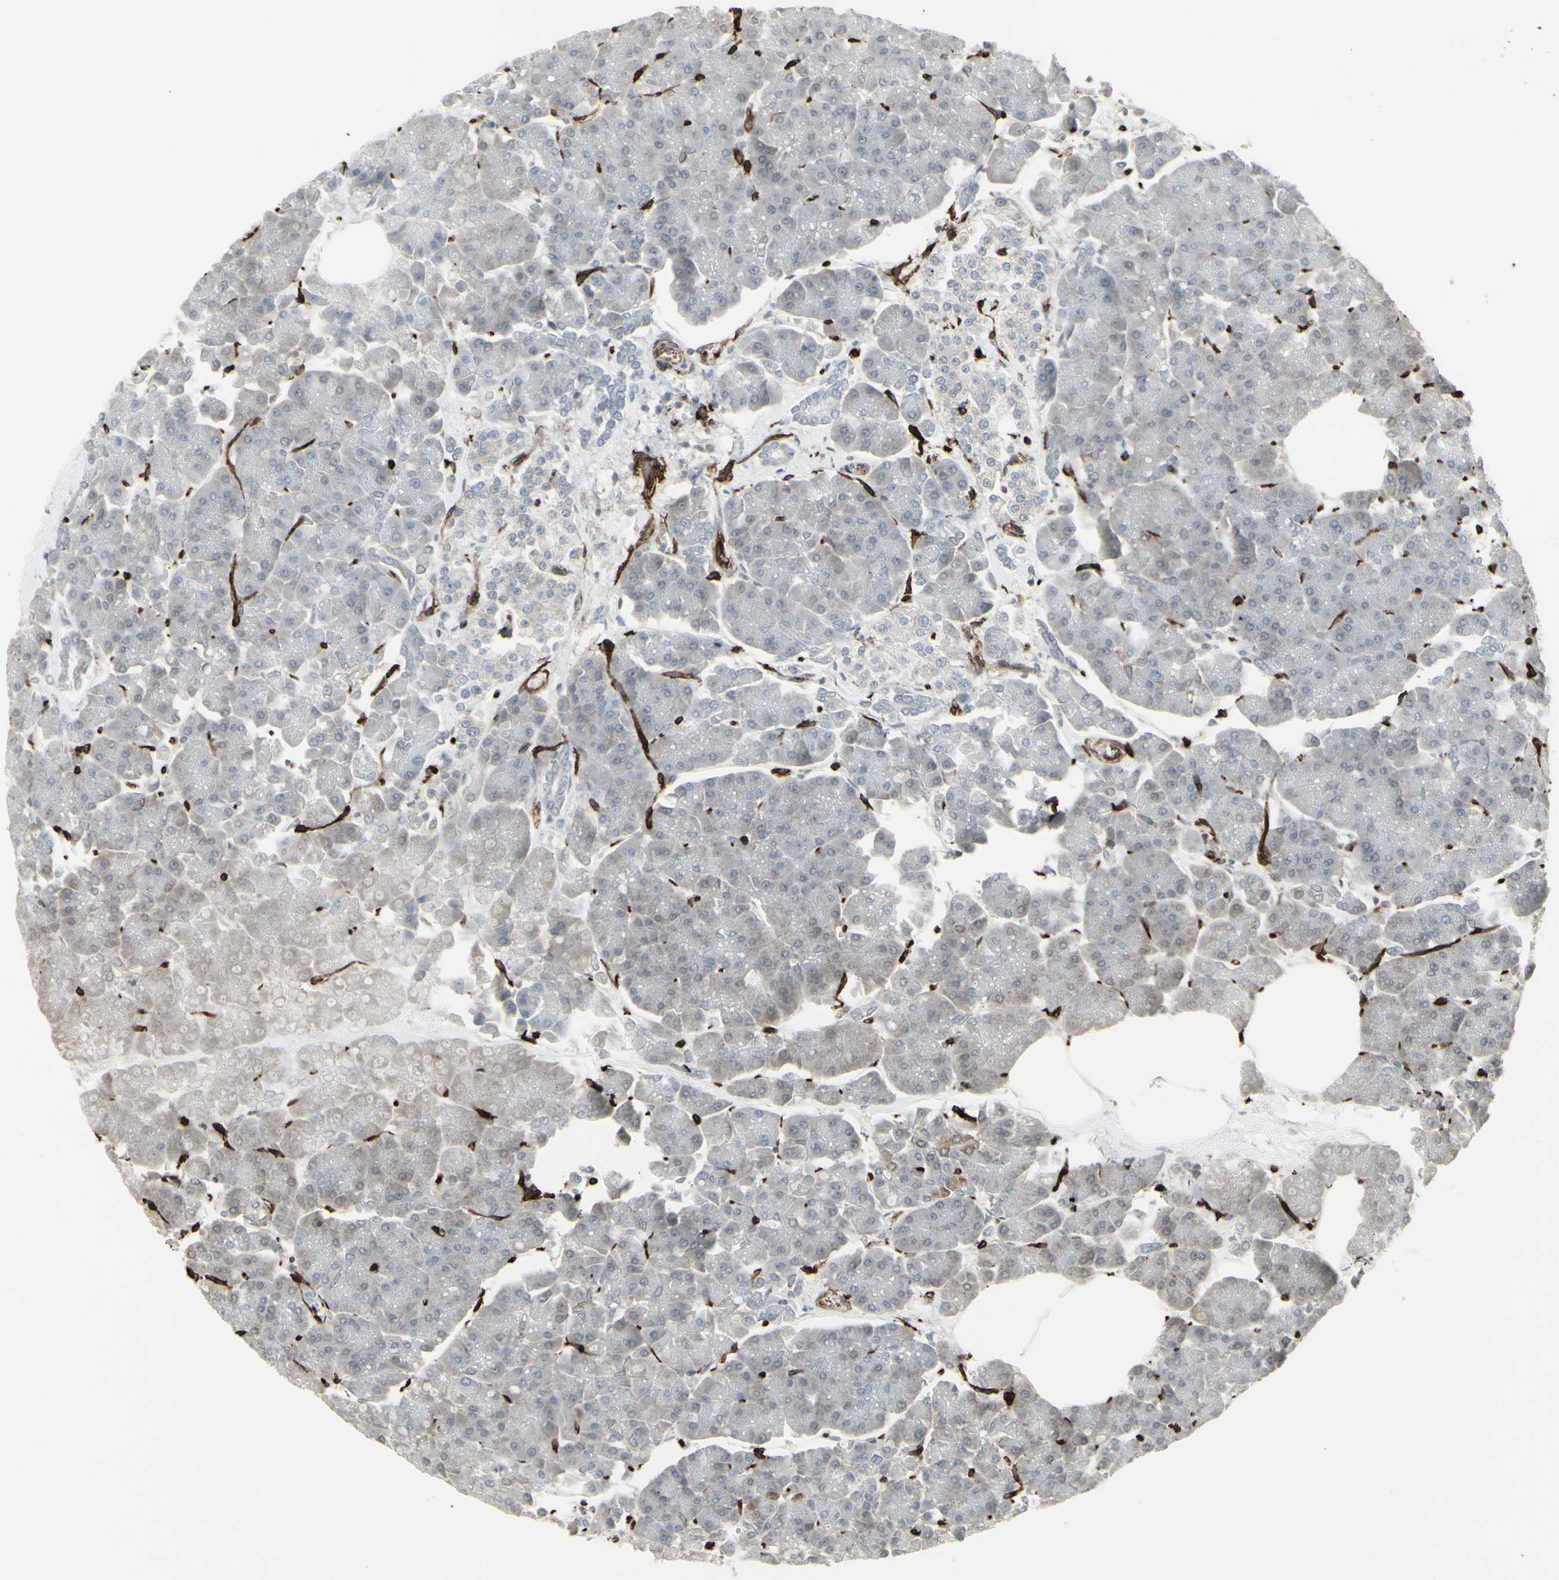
{"staining": {"intensity": "weak", "quantity": "<25%", "location": "cytoplasmic/membranous,nuclear"}, "tissue": "pancreas", "cell_type": "Exocrine glandular cells", "image_type": "normal", "snomed": [{"axis": "morphology", "description": "Normal tissue, NOS"}, {"axis": "topography", "description": "Pancreas"}], "caption": "Immunohistochemistry (IHC) image of normal pancreas stained for a protein (brown), which demonstrates no expression in exocrine glandular cells.", "gene": "DTX3L", "patient": {"sex": "female", "age": 70}}